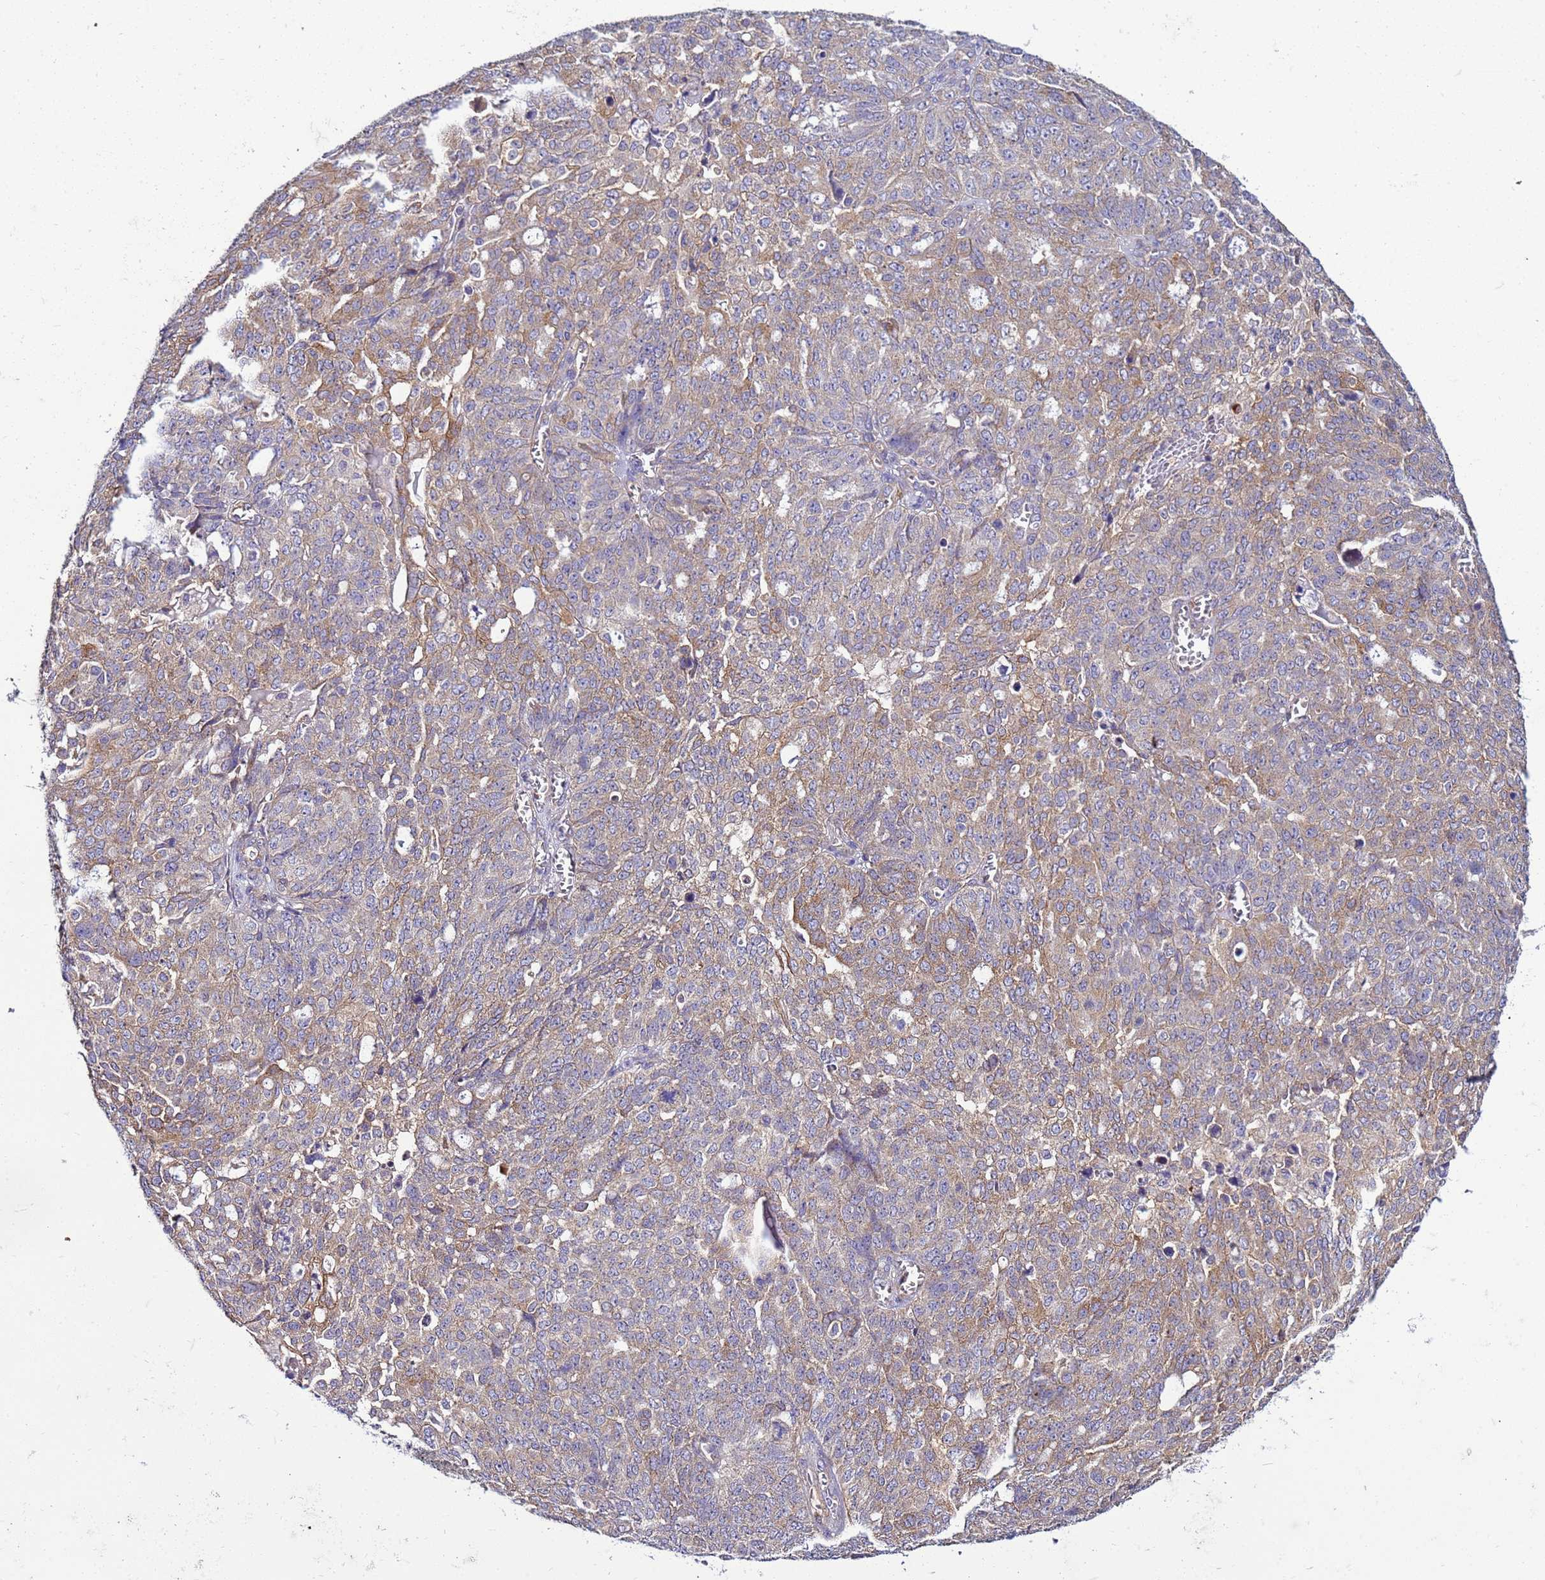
{"staining": {"intensity": "weak", "quantity": "25%-75%", "location": "cytoplasmic/membranous"}, "tissue": "ovarian cancer", "cell_type": "Tumor cells", "image_type": "cancer", "snomed": [{"axis": "morphology", "description": "Cystadenocarcinoma, serous, NOS"}, {"axis": "topography", "description": "Soft tissue"}, {"axis": "topography", "description": "Ovary"}], "caption": "Human serous cystadenocarcinoma (ovarian) stained for a protein (brown) reveals weak cytoplasmic/membranous positive expression in about 25%-75% of tumor cells.", "gene": "PKD1", "patient": {"sex": "female", "age": 57}}